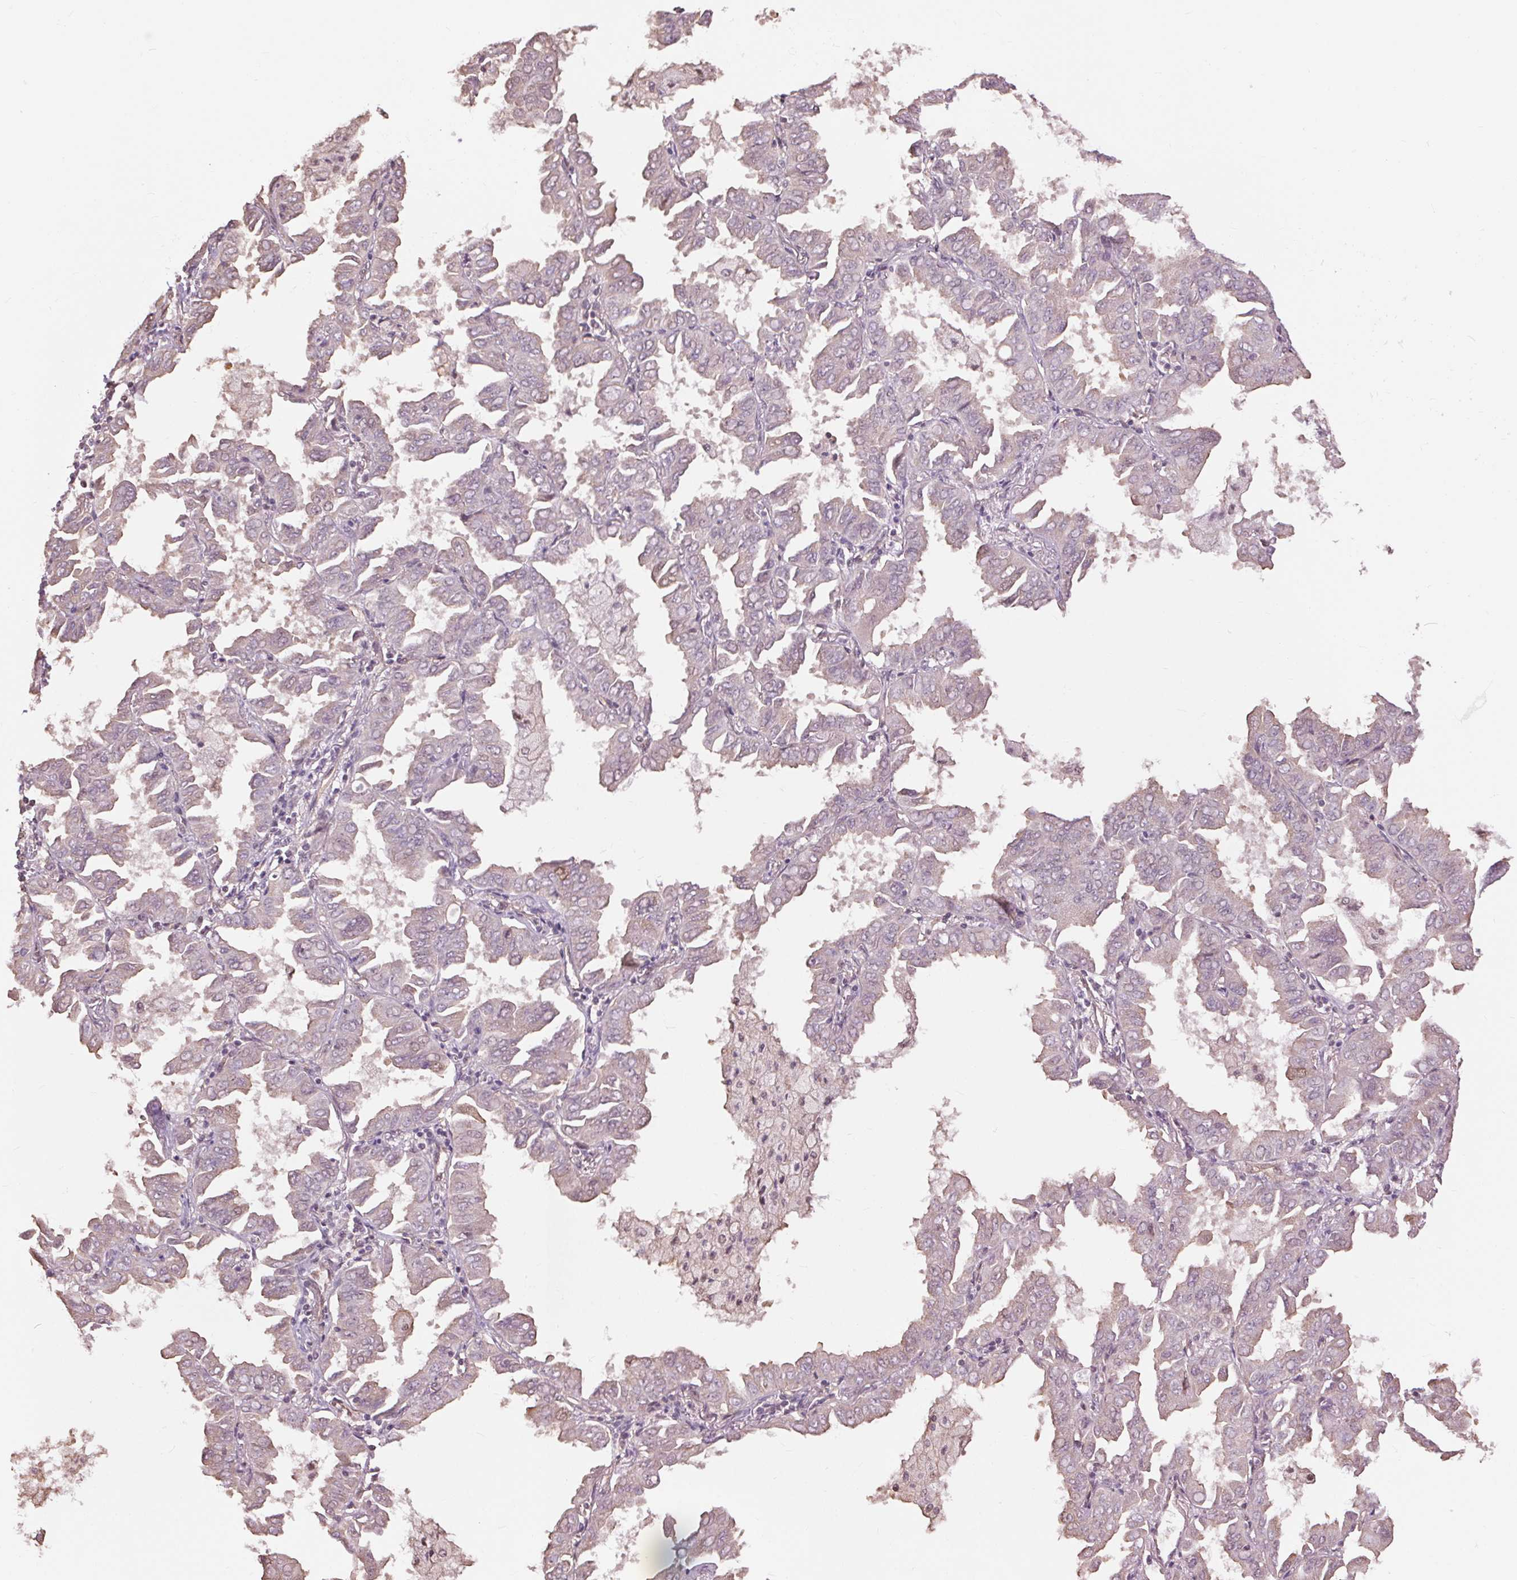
{"staining": {"intensity": "negative", "quantity": "none", "location": "none"}, "tissue": "lung cancer", "cell_type": "Tumor cells", "image_type": "cancer", "snomed": [{"axis": "morphology", "description": "Adenocarcinoma, NOS"}, {"axis": "topography", "description": "Lung"}], "caption": "This image is of adenocarcinoma (lung) stained with immunohistochemistry to label a protein in brown with the nuclei are counter-stained blue. There is no staining in tumor cells. (DAB immunohistochemistry with hematoxylin counter stain).", "gene": "PALM", "patient": {"sex": "male", "age": 64}}